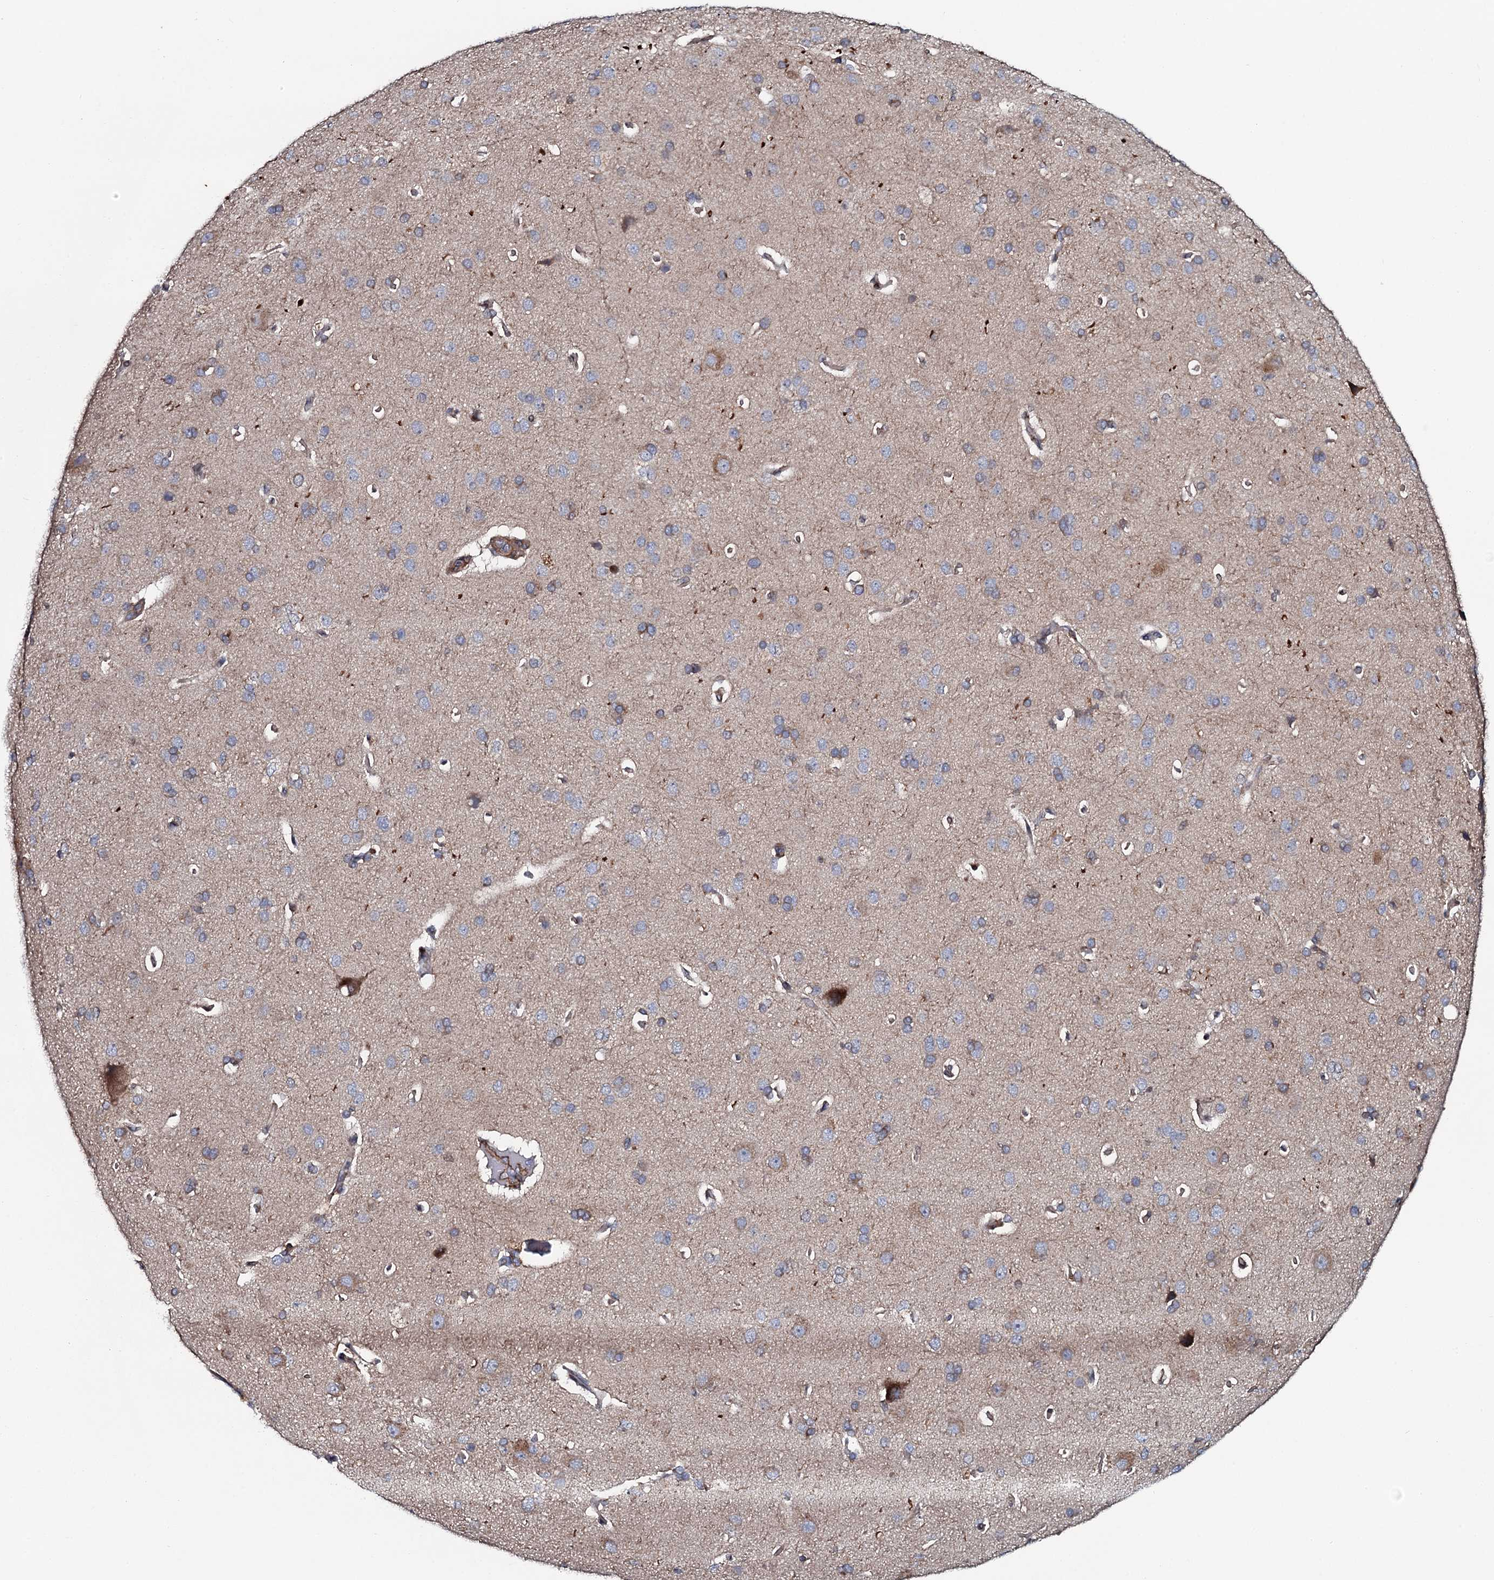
{"staining": {"intensity": "negative", "quantity": "none", "location": "none"}, "tissue": "cerebral cortex", "cell_type": "Endothelial cells", "image_type": "normal", "snomed": [{"axis": "morphology", "description": "Normal tissue, NOS"}, {"axis": "topography", "description": "Cerebral cortex"}], "caption": "This is a histopathology image of immunohistochemistry (IHC) staining of normal cerebral cortex, which shows no expression in endothelial cells. Nuclei are stained in blue.", "gene": "KCTD4", "patient": {"sex": "male", "age": 62}}